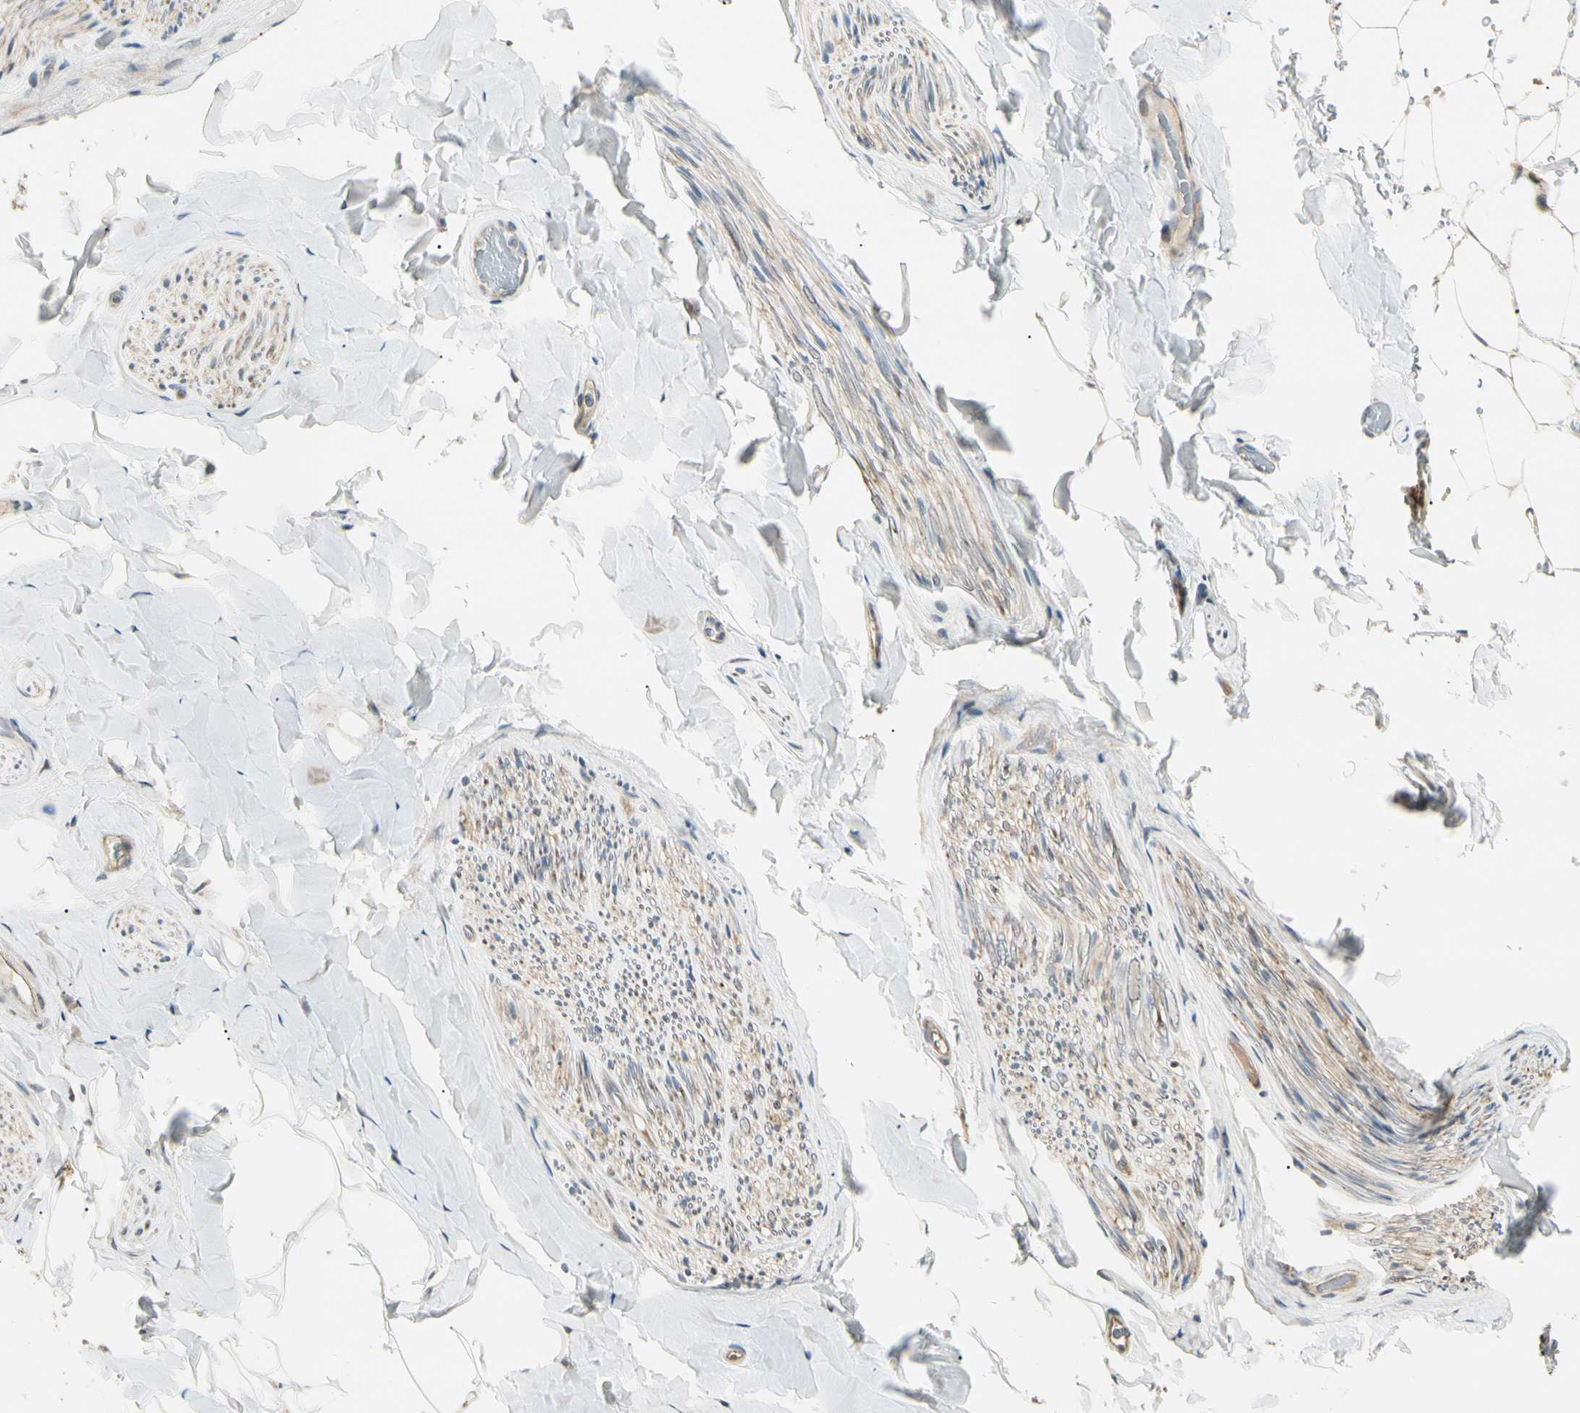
{"staining": {"intensity": "moderate", "quantity": "25%-75%", "location": "cytoplasmic/membranous"}, "tissue": "adipose tissue", "cell_type": "Adipocytes", "image_type": "normal", "snomed": [{"axis": "morphology", "description": "Normal tissue, NOS"}, {"axis": "topography", "description": "Peripheral nerve tissue"}], "caption": "Adipocytes display medium levels of moderate cytoplasmic/membranous expression in approximately 25%-75% of cells in unremarkable human adipose tissue. Using DAB (3,3'-diaminobenzidine) (brown) and hematoxylin (blue) stains, captured at high magnification using brightfield microscopy.", "gene": "P3H2", "patient": {"sex": "male", "age": 70}}